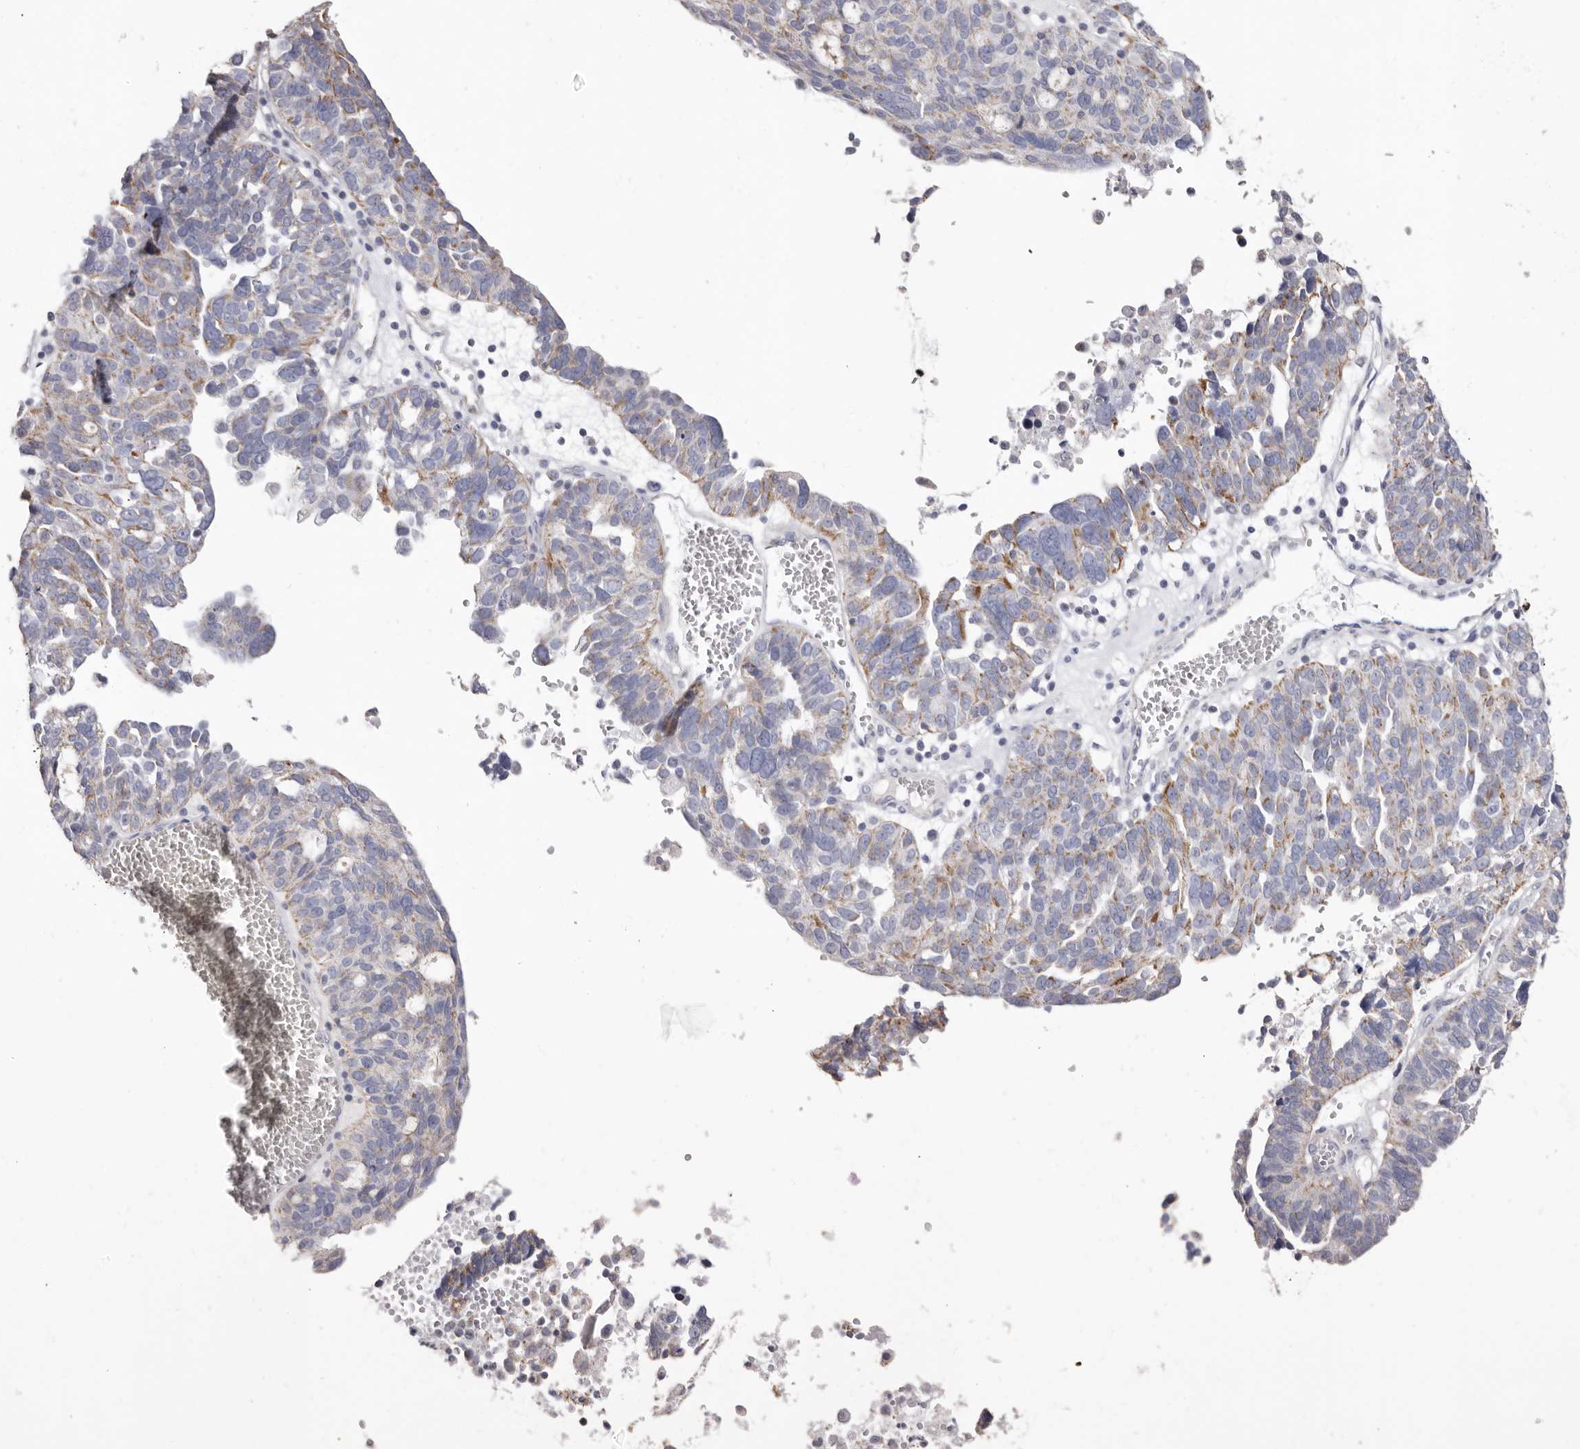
{"staining": {"intensity": "moderate", "quantity": "<25%", "location": "cytoplasmic/membranous"}, "tissue": "ovarian cancer", "cell_type": "Tumor cells", "image_type": "cancer", "snomed": [{"axis": "morphology", "description": "Cystadenocarcinoma, serous, NOS"}, {"axis": "topography", "description": "Ovary"}], "caption": "Ovarian serous cystadenocarcinoma stained with a protein marker exhibits moderate staining in tumor cells.", "gene": "RSPO2", "patient": {"sex": "female", "age": 59}}